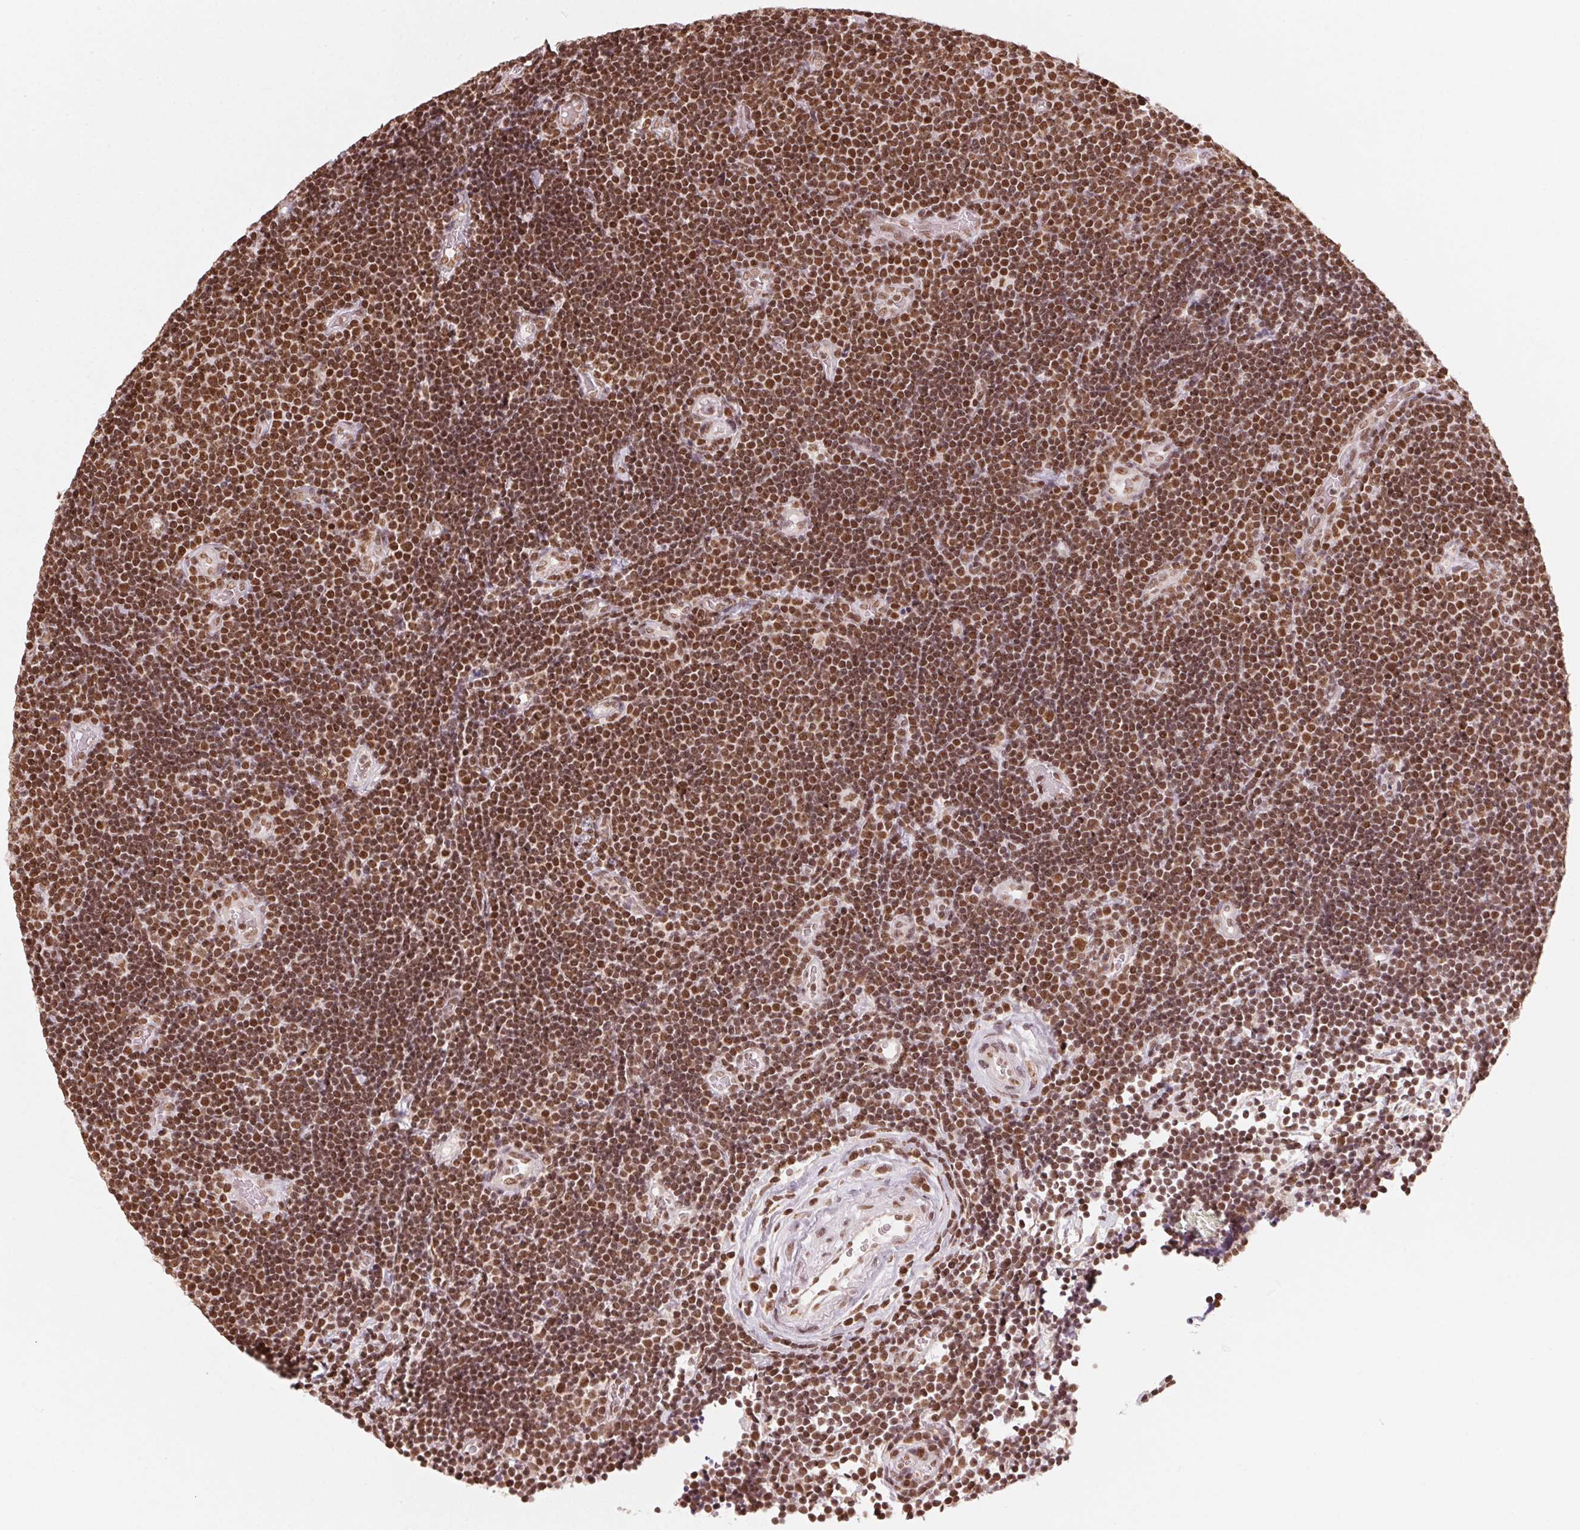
{"staining": {"intensity": "moderate", "quantity": ">75%", "location": "nuclear"}, "tissue": "lymphoma", "cell_type": "Tumor cells", "image_type": "cancer", "snomed": [{"axis": "morphology", "description": "Malignant lymphoma, non-Hodgkin's type, Low grade"}, {"axis": "topography", "description": "Brain"}], "caption": "An image showing moderate nuclear expression in approximately >75% of tumor cells in lymphoma, as visualized by brown immunohistochemical staining.", "gene": "TOPORS", "patient": {"sex": "female", "age": 66}}